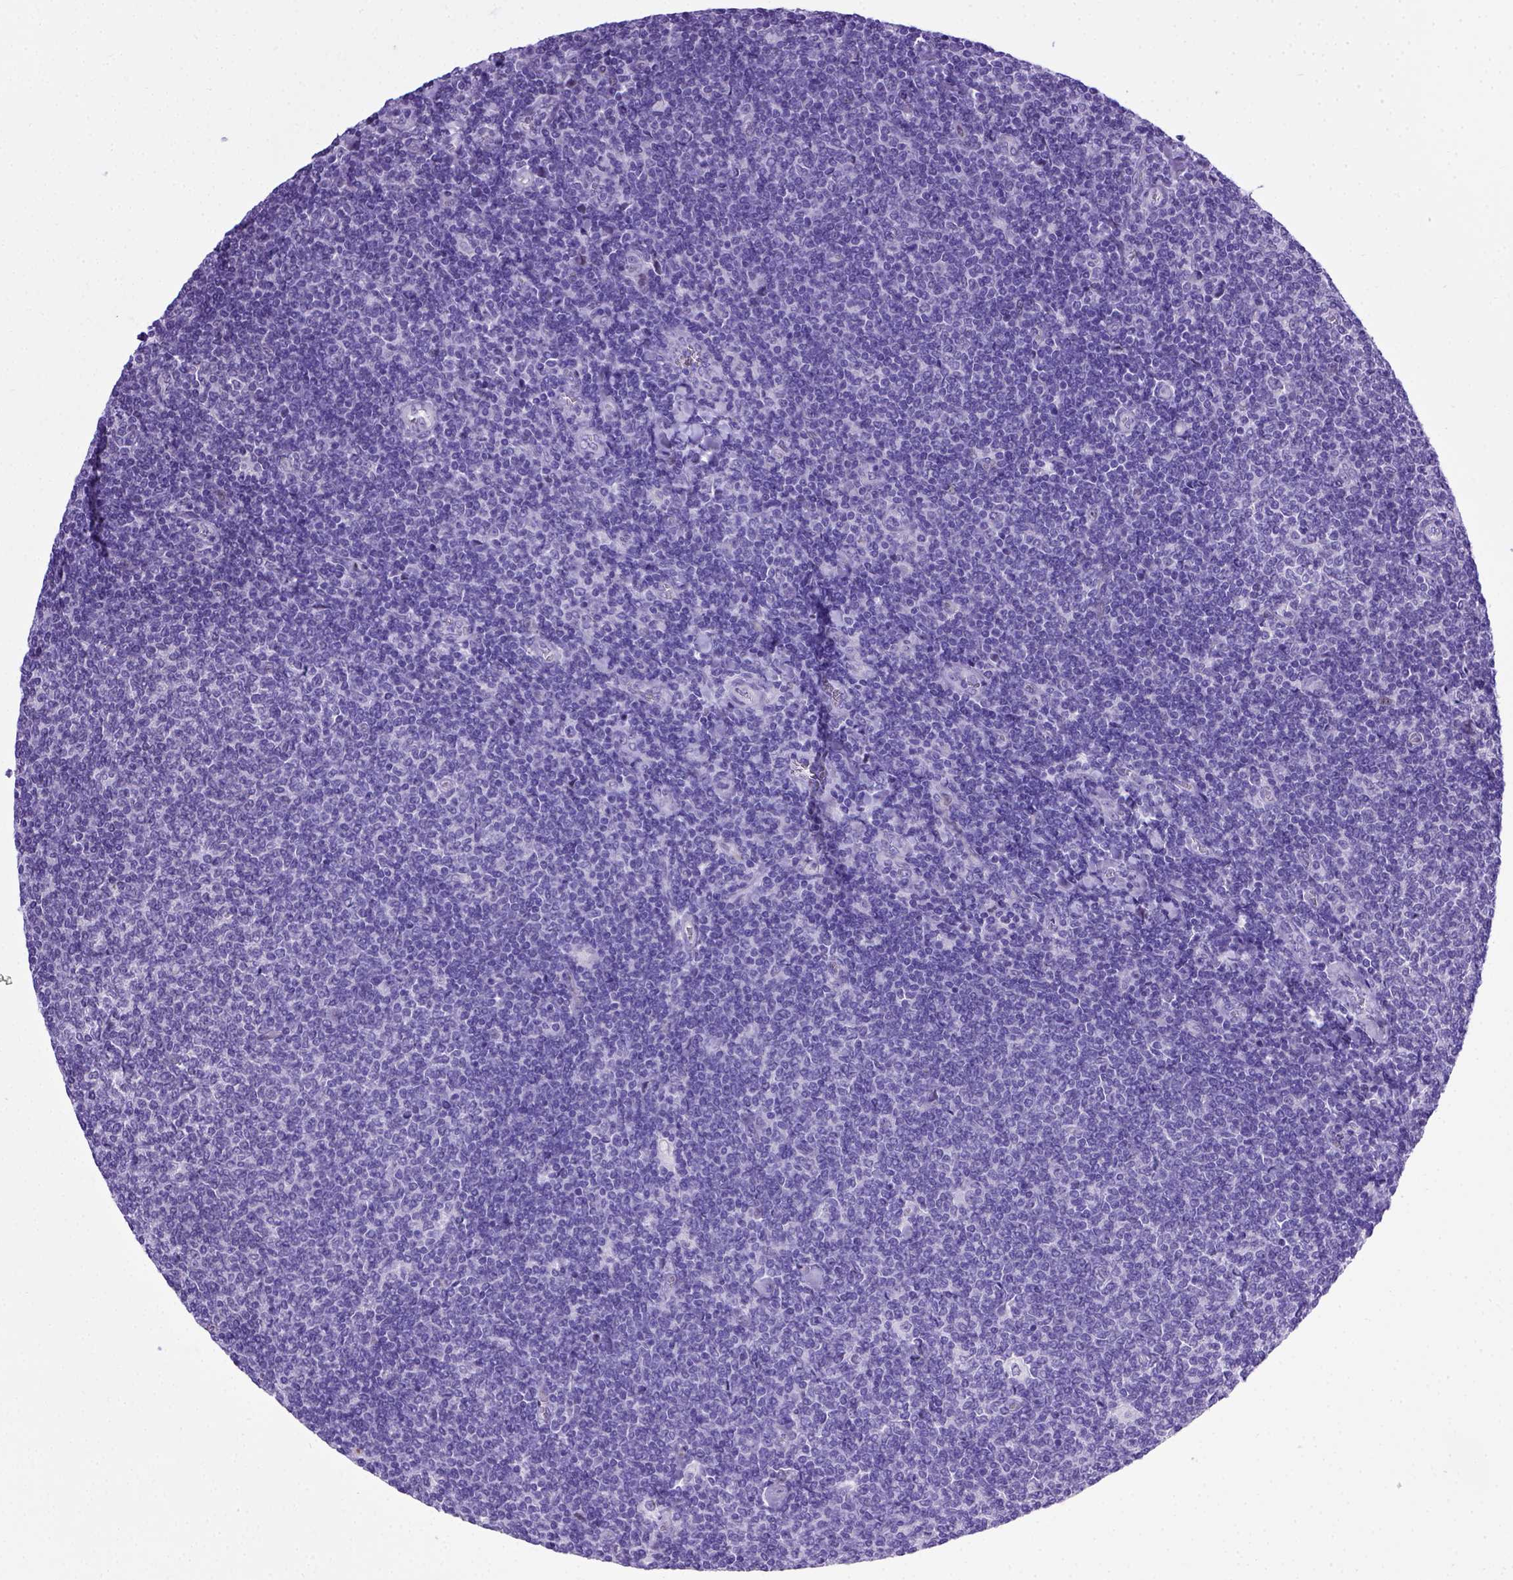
{"staining": {"intensity": "negative", "quantity": "none", "location": "none"}, "tissue": "lymphoma", "cell_type": "Tumor cells", "image_type": "cancer", "snomed": [{"axis": "morphology", "description": "Malignant lymphoma, non-Hodgkin's type, Low grade"}, {"axis": "topography", "description": "Lymph node"}], "caption": "Tumor cells show no significant expression in low-grade malignant lymphoma, non-Hodgkin's type.", "gene": "ADAM12", "patient": {"sex": "male", "age": 52}}